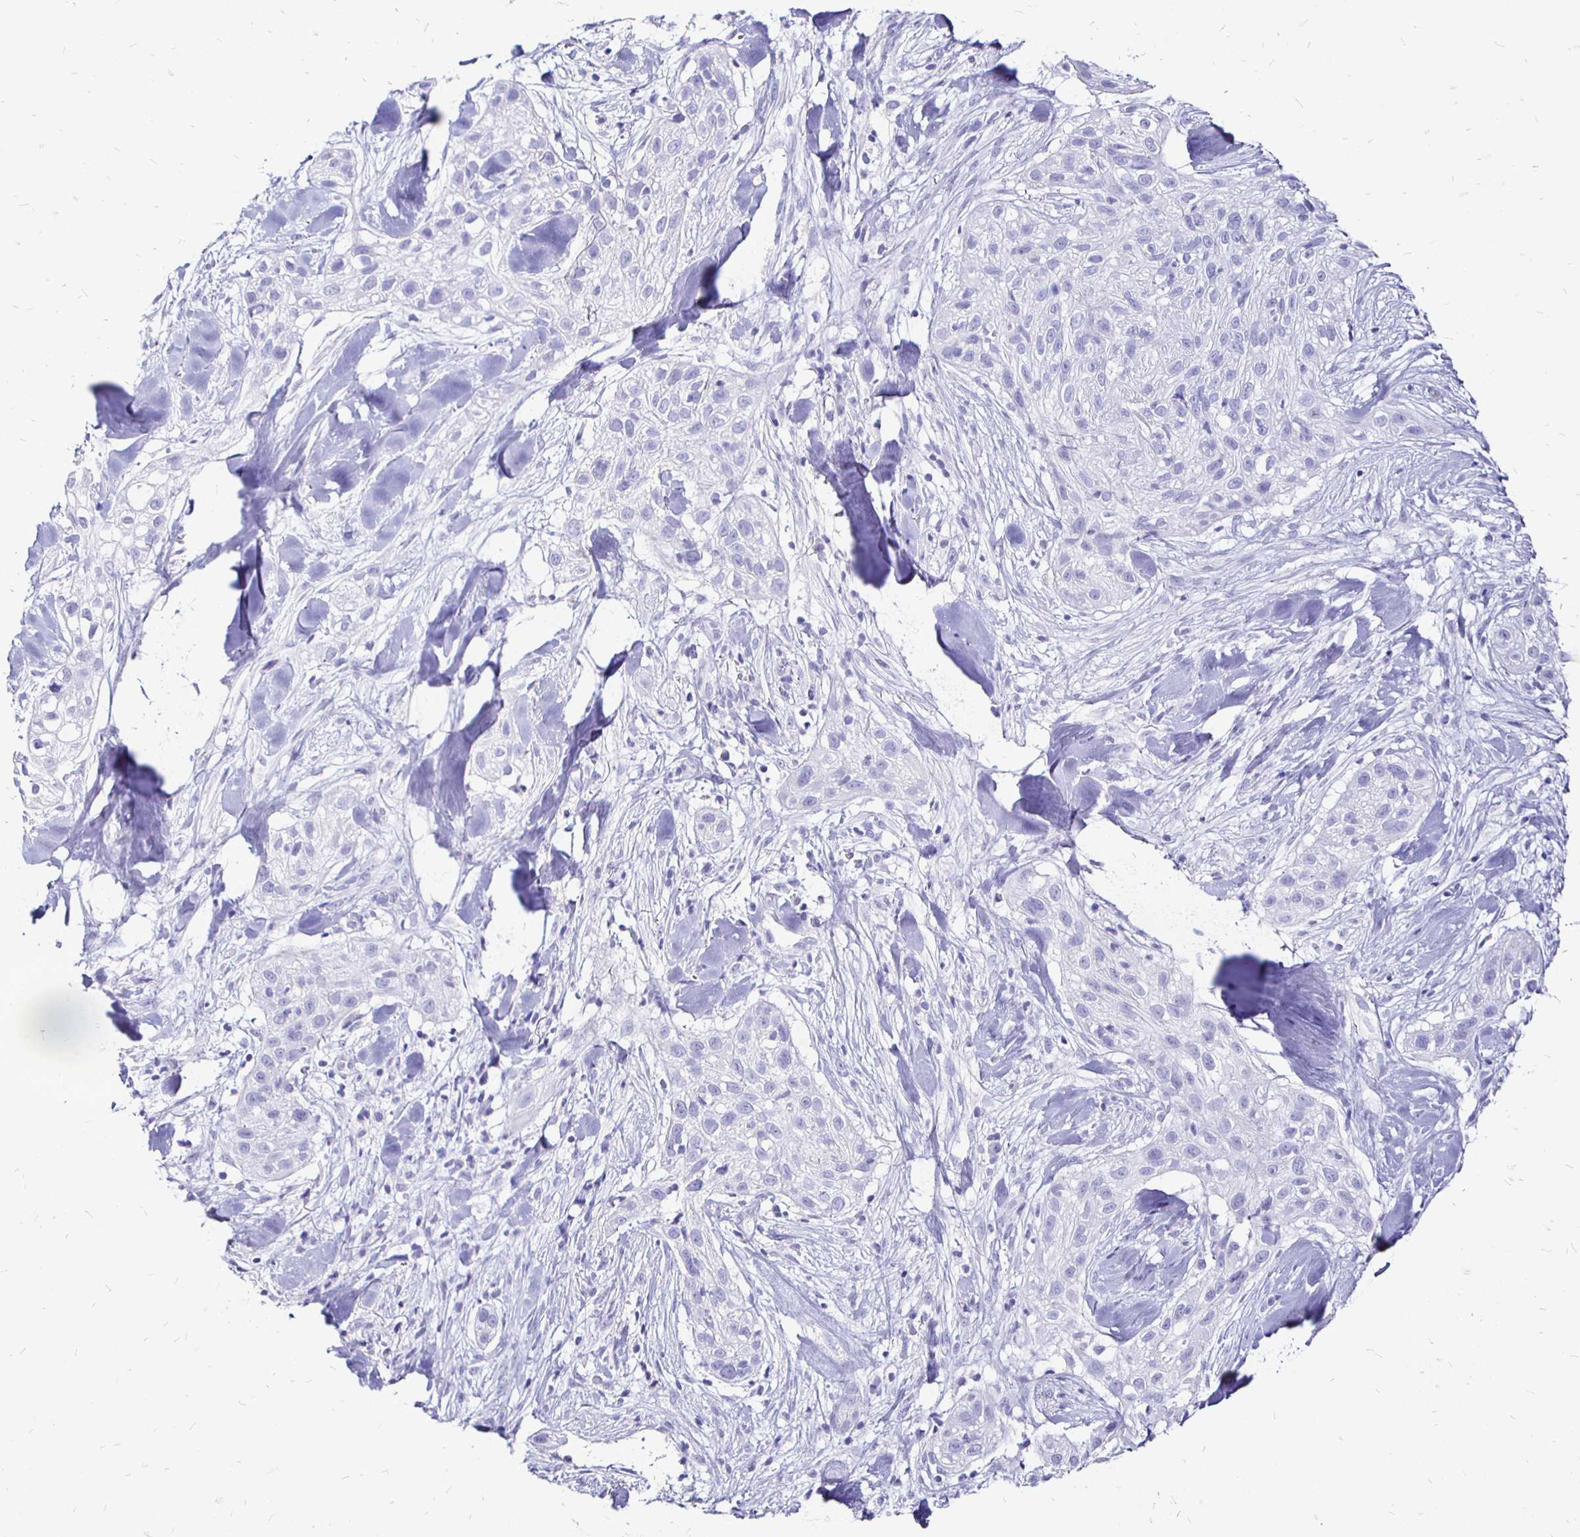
{"staining": {"intensity": "negative", "quantity": "none", "location": "none"}, "tissue": "skin cancer", "cell_type": "Tumor cells", "image_type": "cancer", "snomed": [{"axis": "morphology", "description": "Squamous cell carcinoma, NOS"}, {"axis": "topography", "description": "Skin"}], "caption": "Tumor cells show no significant staining in squamous cell carcinoma (skin). (DAB IHC, high magnification).", "gene": "IRGC", "patient": {"sex": "male", "age": 82}}